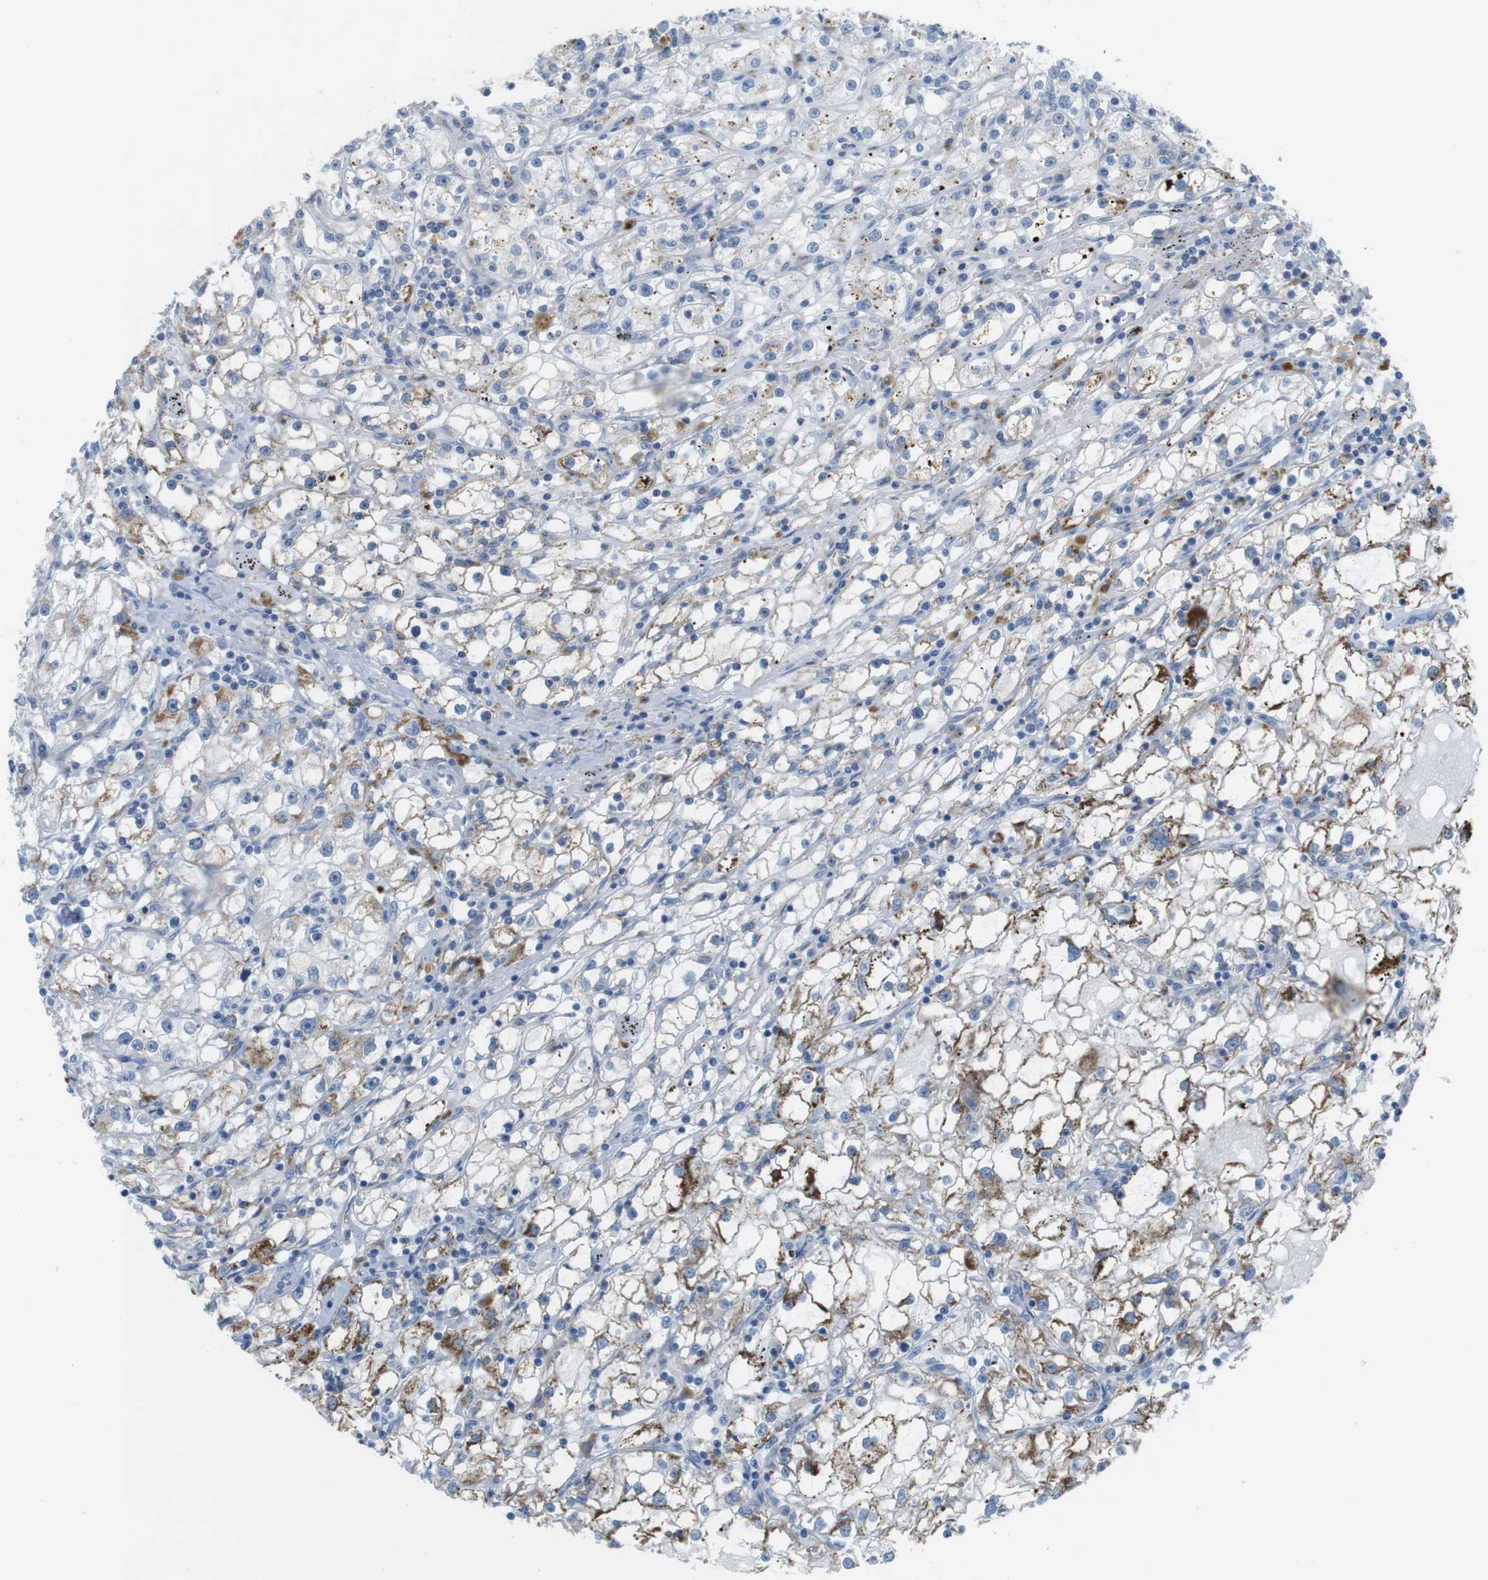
{"staining": {"intensity": "moderate", "quantity": "25%-75%", "location": "cytoplasmic/membranous"}, "tissue": "renal cancer", "cell_type": "Tumor cells", "image_type": "cancer", "snomed": [{"axis": "morphology", "description": "Adenocarcinoma, NOS"}, {"axis": "topography", "description": "Kidney"}], "caption": "Immunohistochemical staining of renal cancer (adenocarcinoma) exhibits medium levels of moderate cytoplasmic/membranous protein positivity in approximately 25%-75% of tumor cells.", "gene": "YIPF1", "patient": {"sex": "male", "age": 56}}